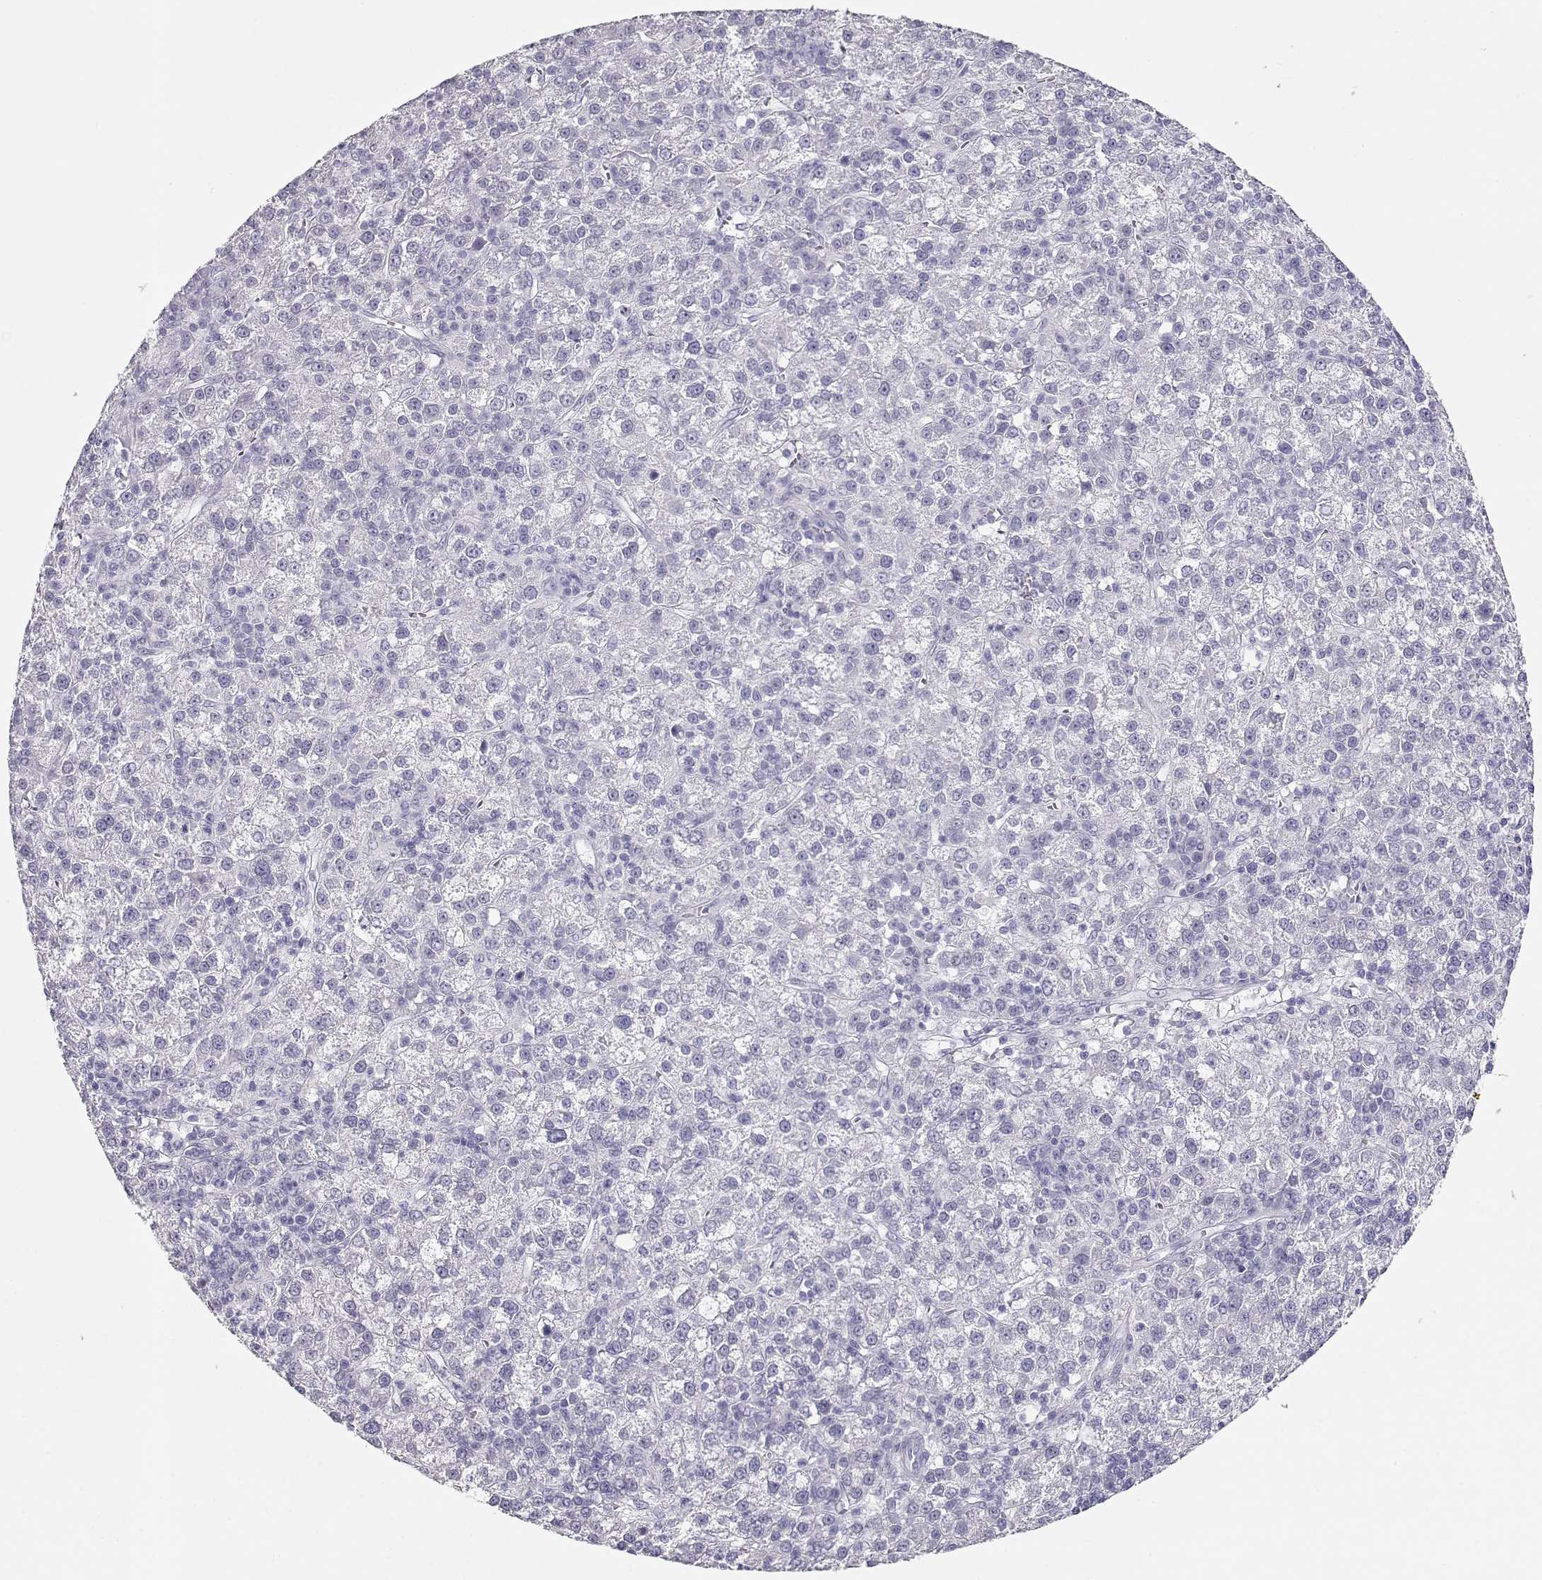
{"staining": {"intensity": "negative", "quantity": "none", "location": "none"}, "tissue": "liver cancer", "cell_type": "Tumor cells", "image_type": "cancer", "snomed": [{"axis": "morphology", "description": "Carcinoma, Hepatocellular, NOS"}, {"axis": "topography", "description": "Liver"}], "caption": "High magnification brightfield microscopy of liver cancer stained with DAB (3,3'-diaminobenzidine) (brown) and counterstained with hematoxylin (blue): tumor cells show no significant positivity.", "gene": "ACTN2", "patient": {"sex": "female", "age": 60}}